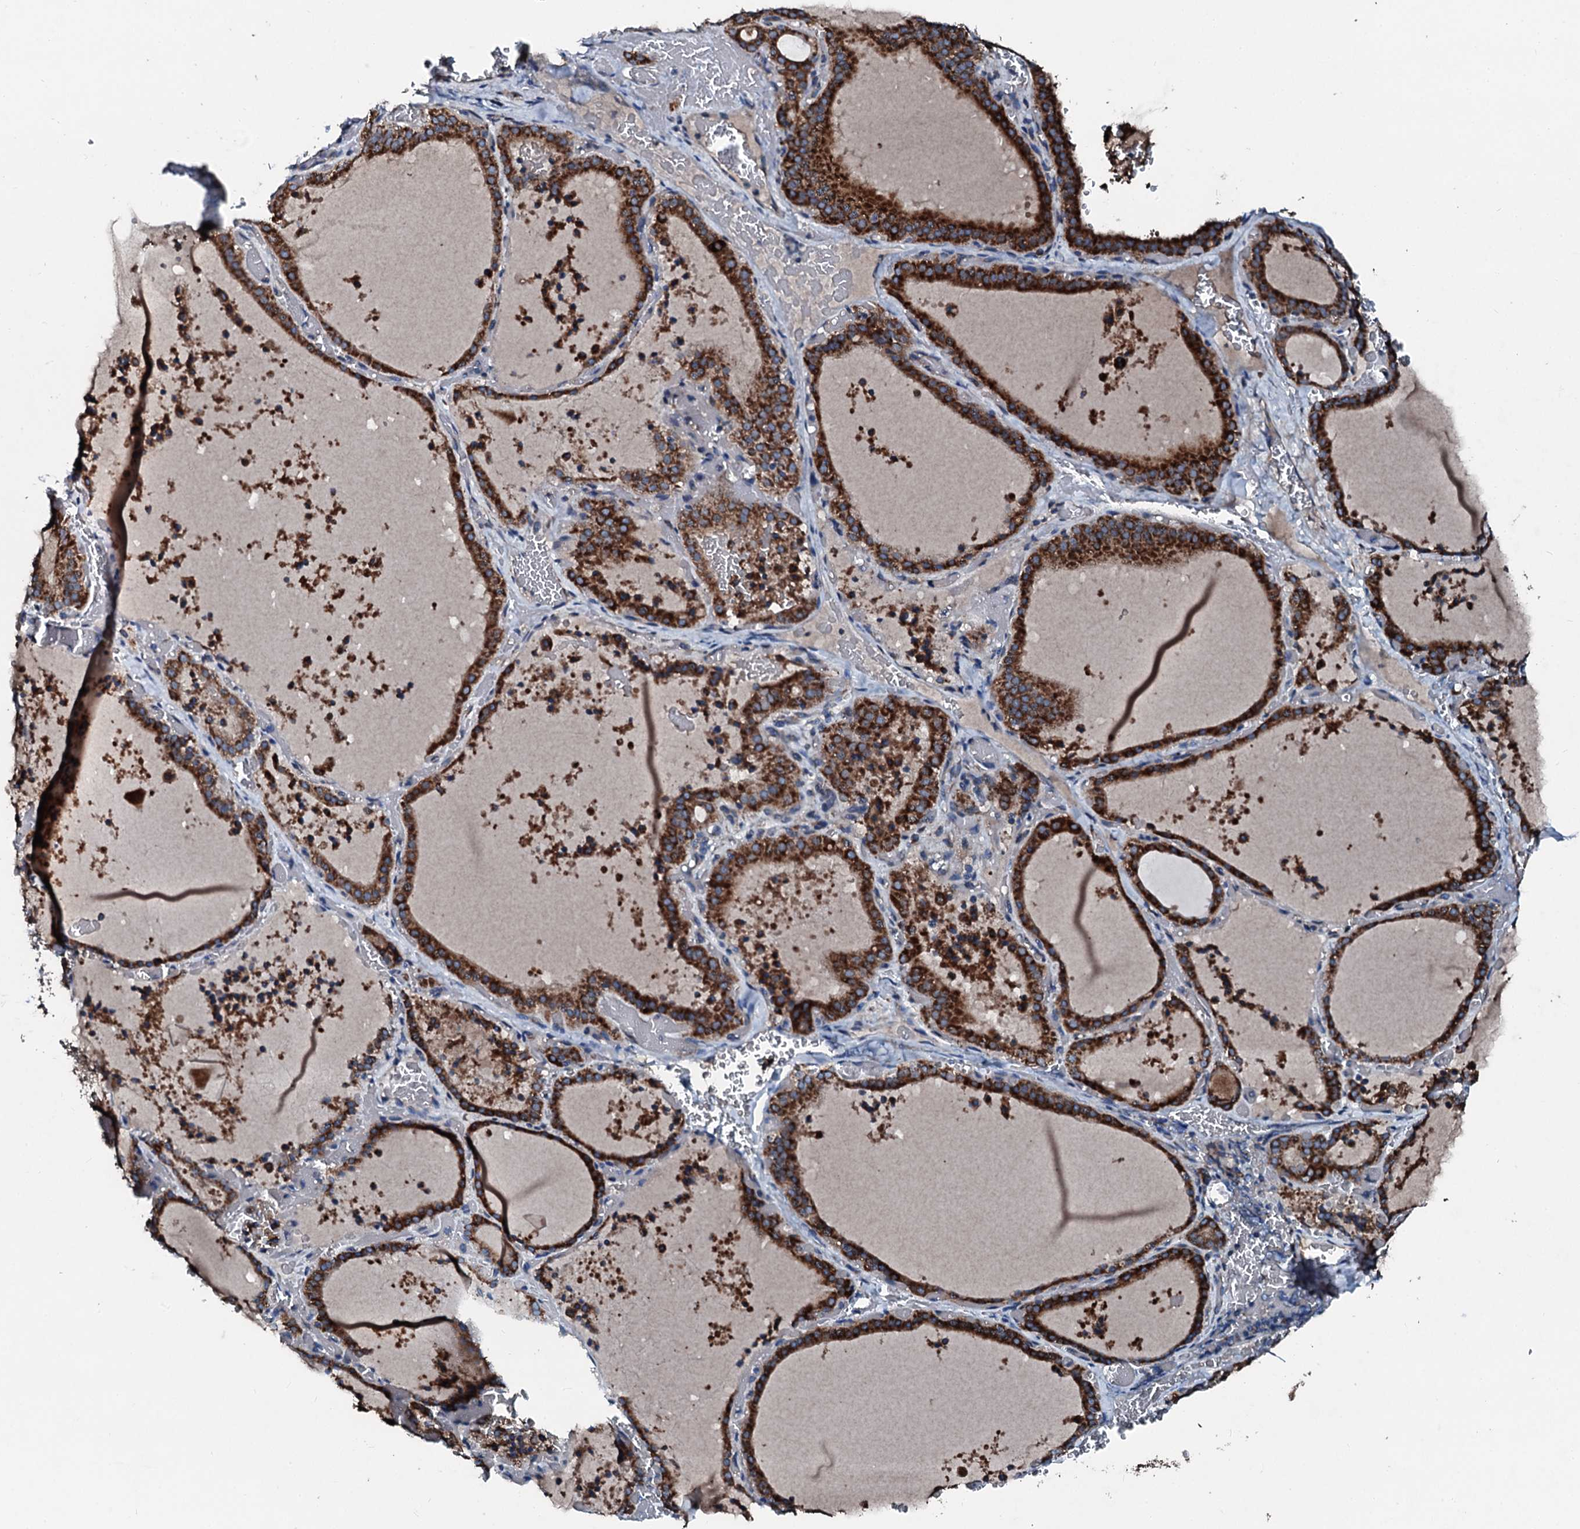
{"staining": {"intensity": "strong", "quantity": ">75%", "location": "cytoplasmic/membranous"}, "tissue": "thyroid gland", "cell_type": "Glandular cells", "image_type": "normal", "snomed": [{"axis": "morphology", "description": "Normal tissue, NOS"}, {"axis": "topography", "description": "Thyroid gland"}], "caption": "Strong cytoplasmic/membranous protein staining is present in about >75% of glandular cells in thyroid gland.", "gene": "ACSS3", "patient": {"sex": "female", "age": 39}}